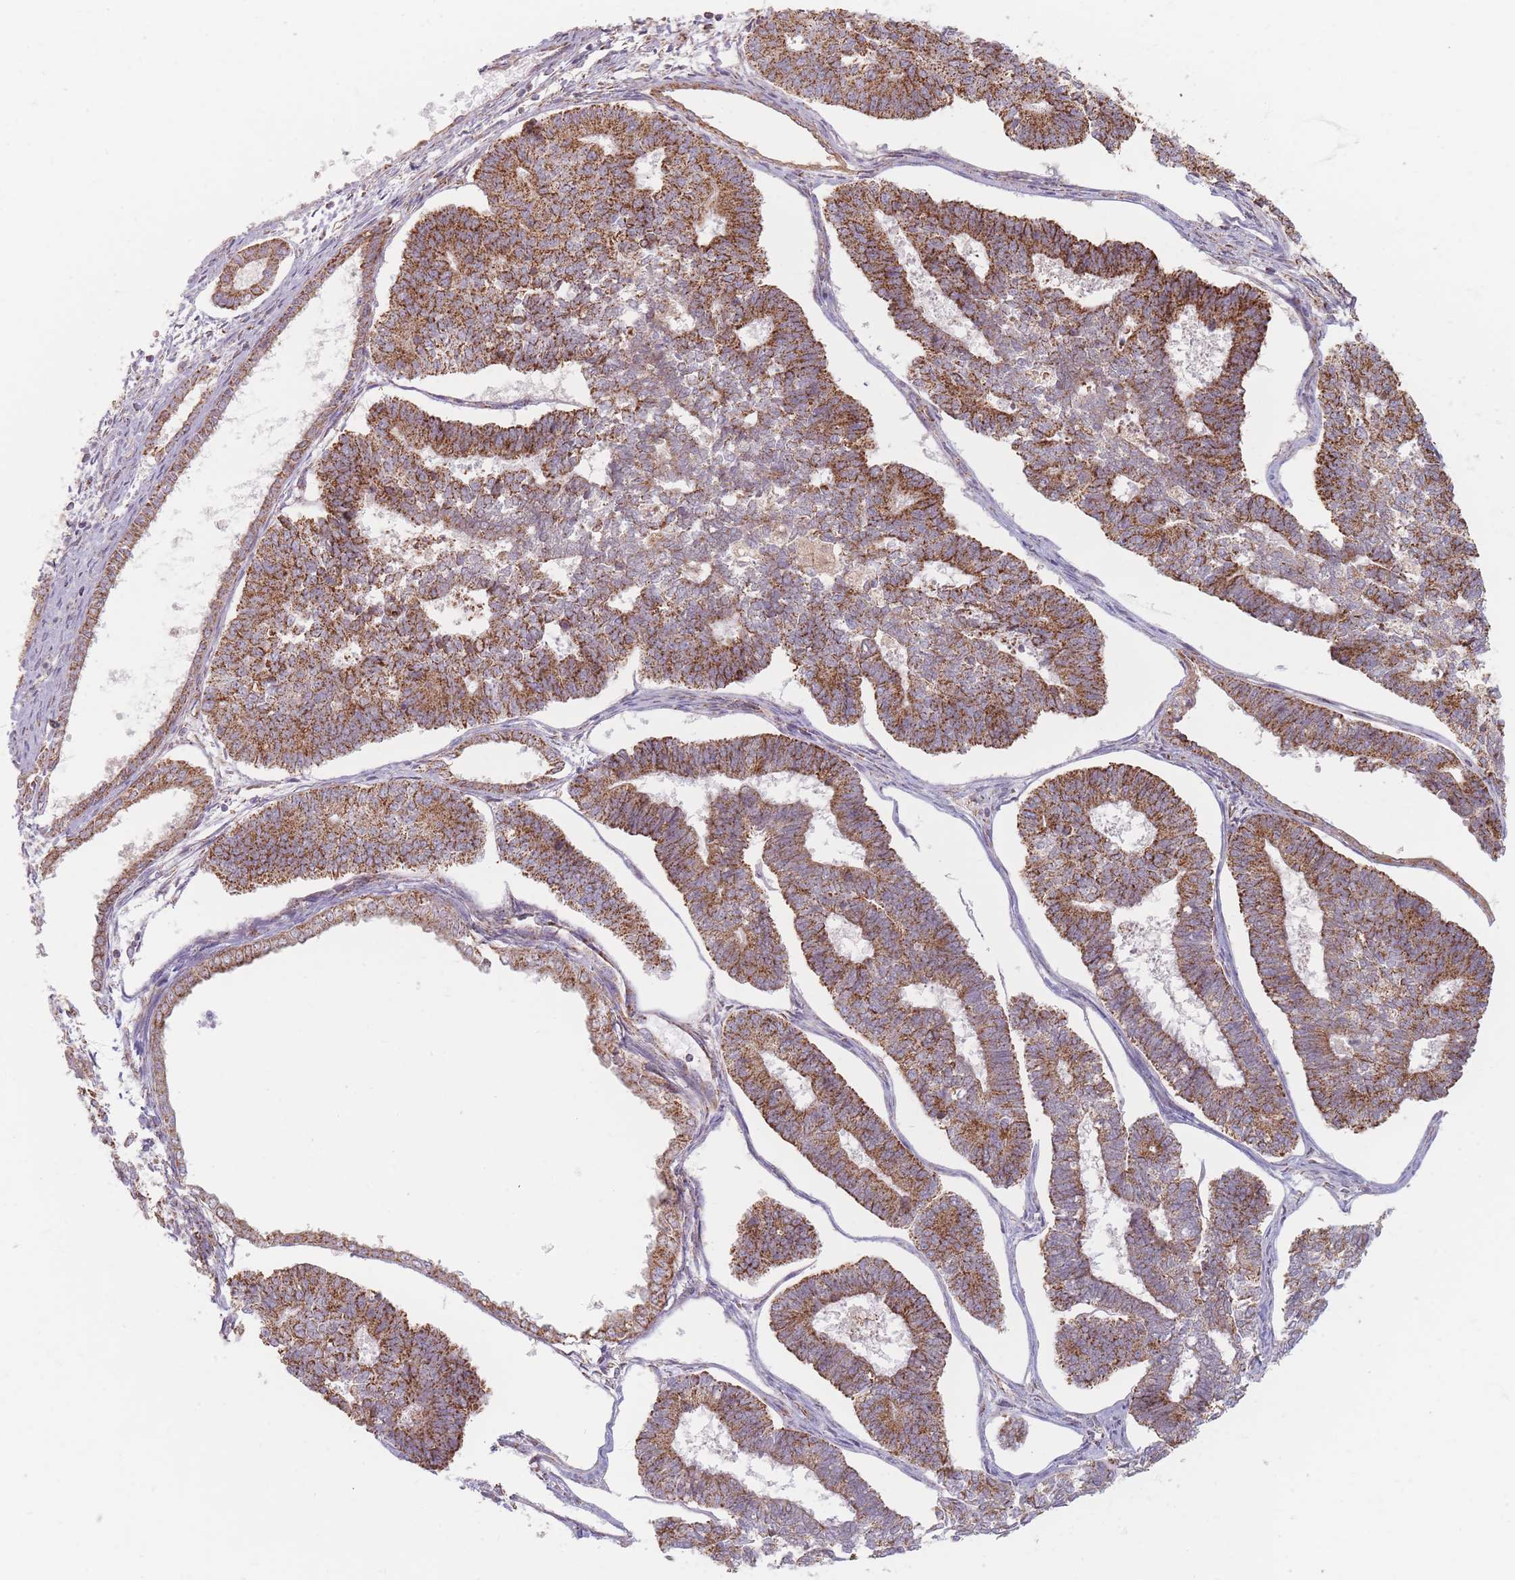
{"staining": {"intensity": "moderate", "quantity": ">75%", "location": "cytoplasmic/membranous"}, "tissue": "endometrial cancer", "cell_type": "Tumor cells", "image_type": "cancer", "snomed": [{"axis": "morphology", "description": "Adenocarcinoma, NOS"}, {"axis": "topography", "description": "Endometrium"}], "caption": "Endometrial cancer stained with a protein marker shows moderate staining in tumor cells.", "gene": "ESRP2", "patient": {"sex": "female", "age": 70}}